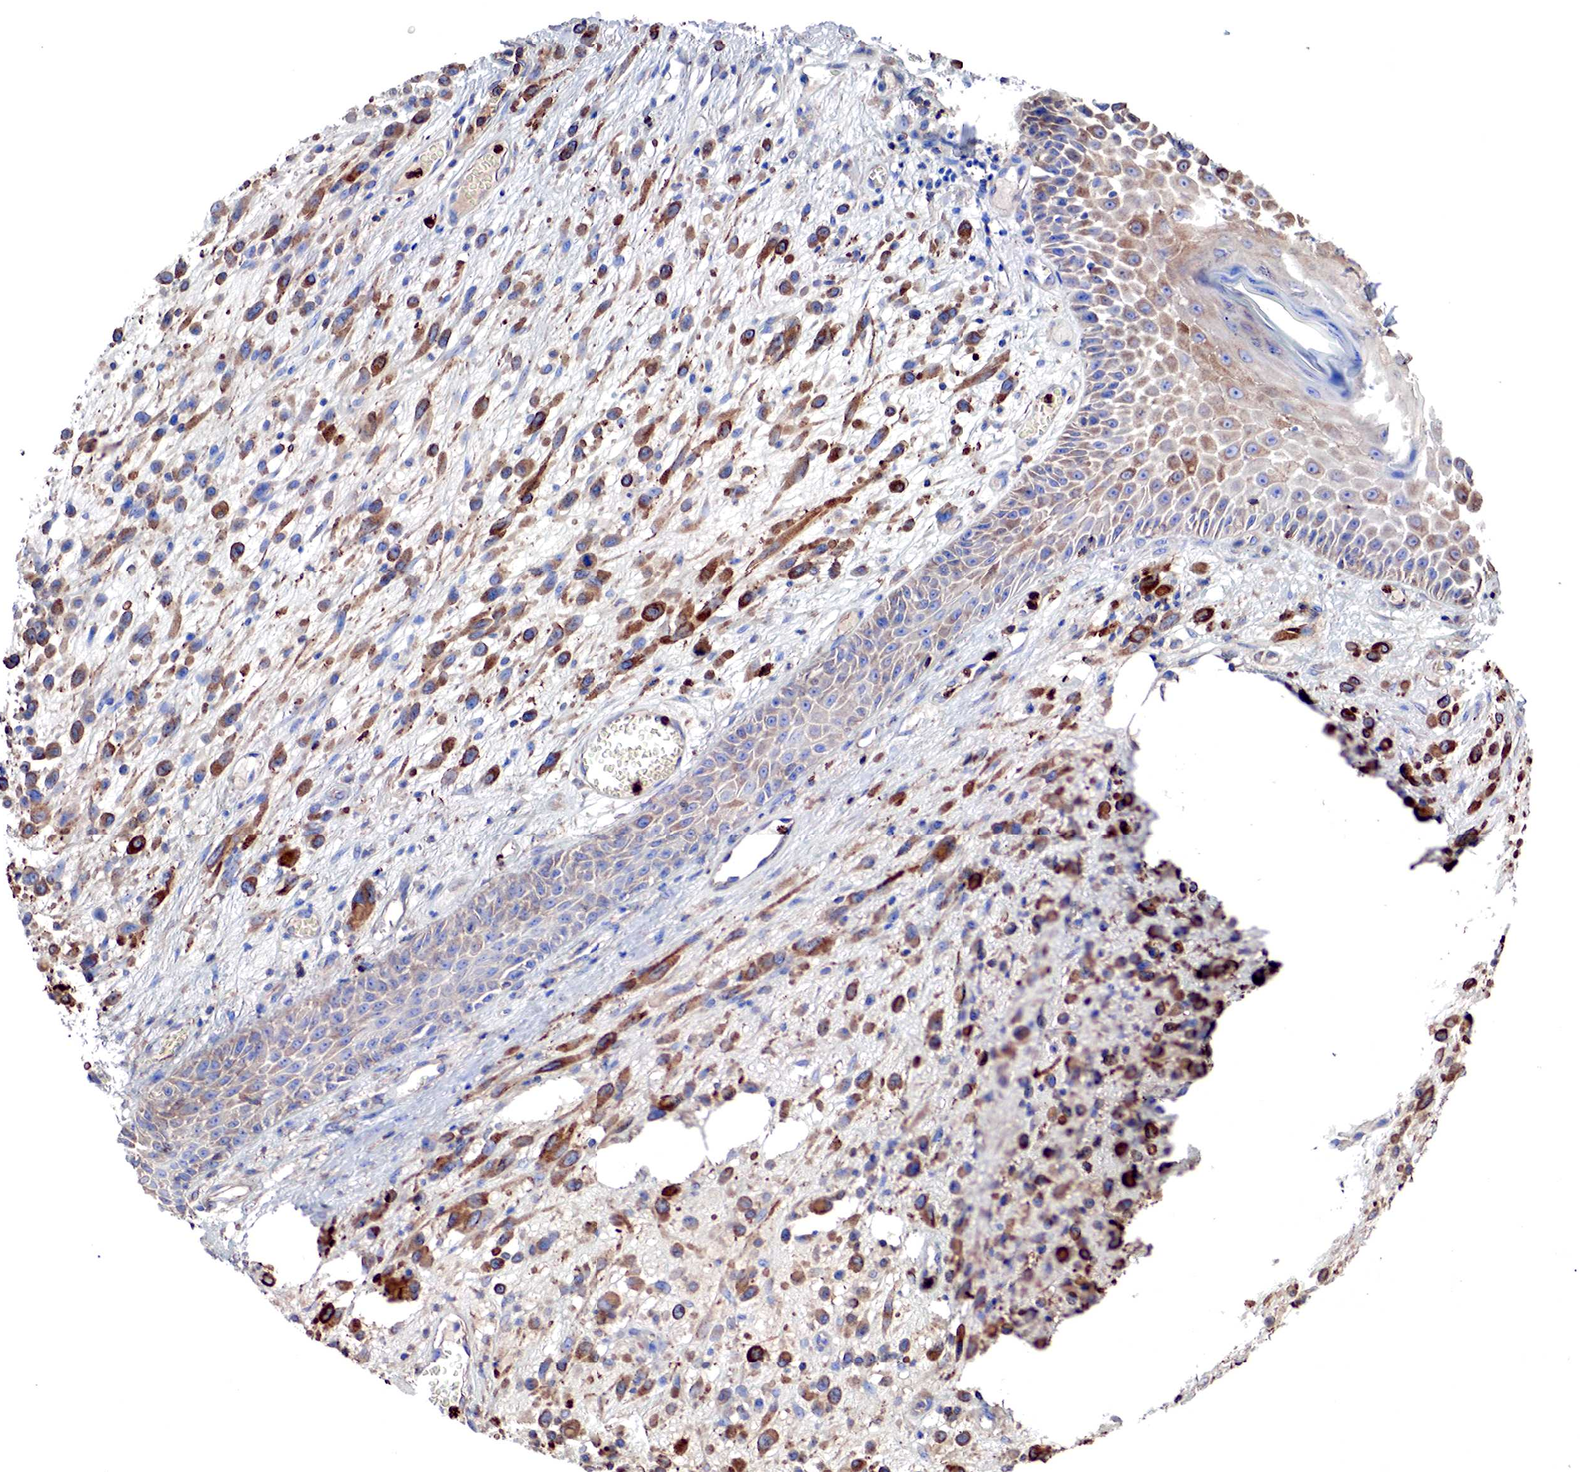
{"staining": {"intensity": "moderate", "quantity": ">75%", "location": "cytoplasmic/membranous"}, "tissue": "melanoma", "cell_type": "Tumor cells", "image_type": "cancer", "snomed": [{"axis": "morphology", "description": "Malignant melanoma, NOS"}, {"axis": "topography", "description": "Skin"}], "caption": "The photomicrograph demonstrates staining of melanoma, revealing moderate cytoplasmic/membranous protein staining (brown color) within tumor cells. The staining was performed using DAB (3,3'-diaminobenzidine), with brown indicating positive protein expression. Nuclei are stained blue with hematoxylin.", "gene": "G6PD", "patient": {"sex": "male", "age": 51}}